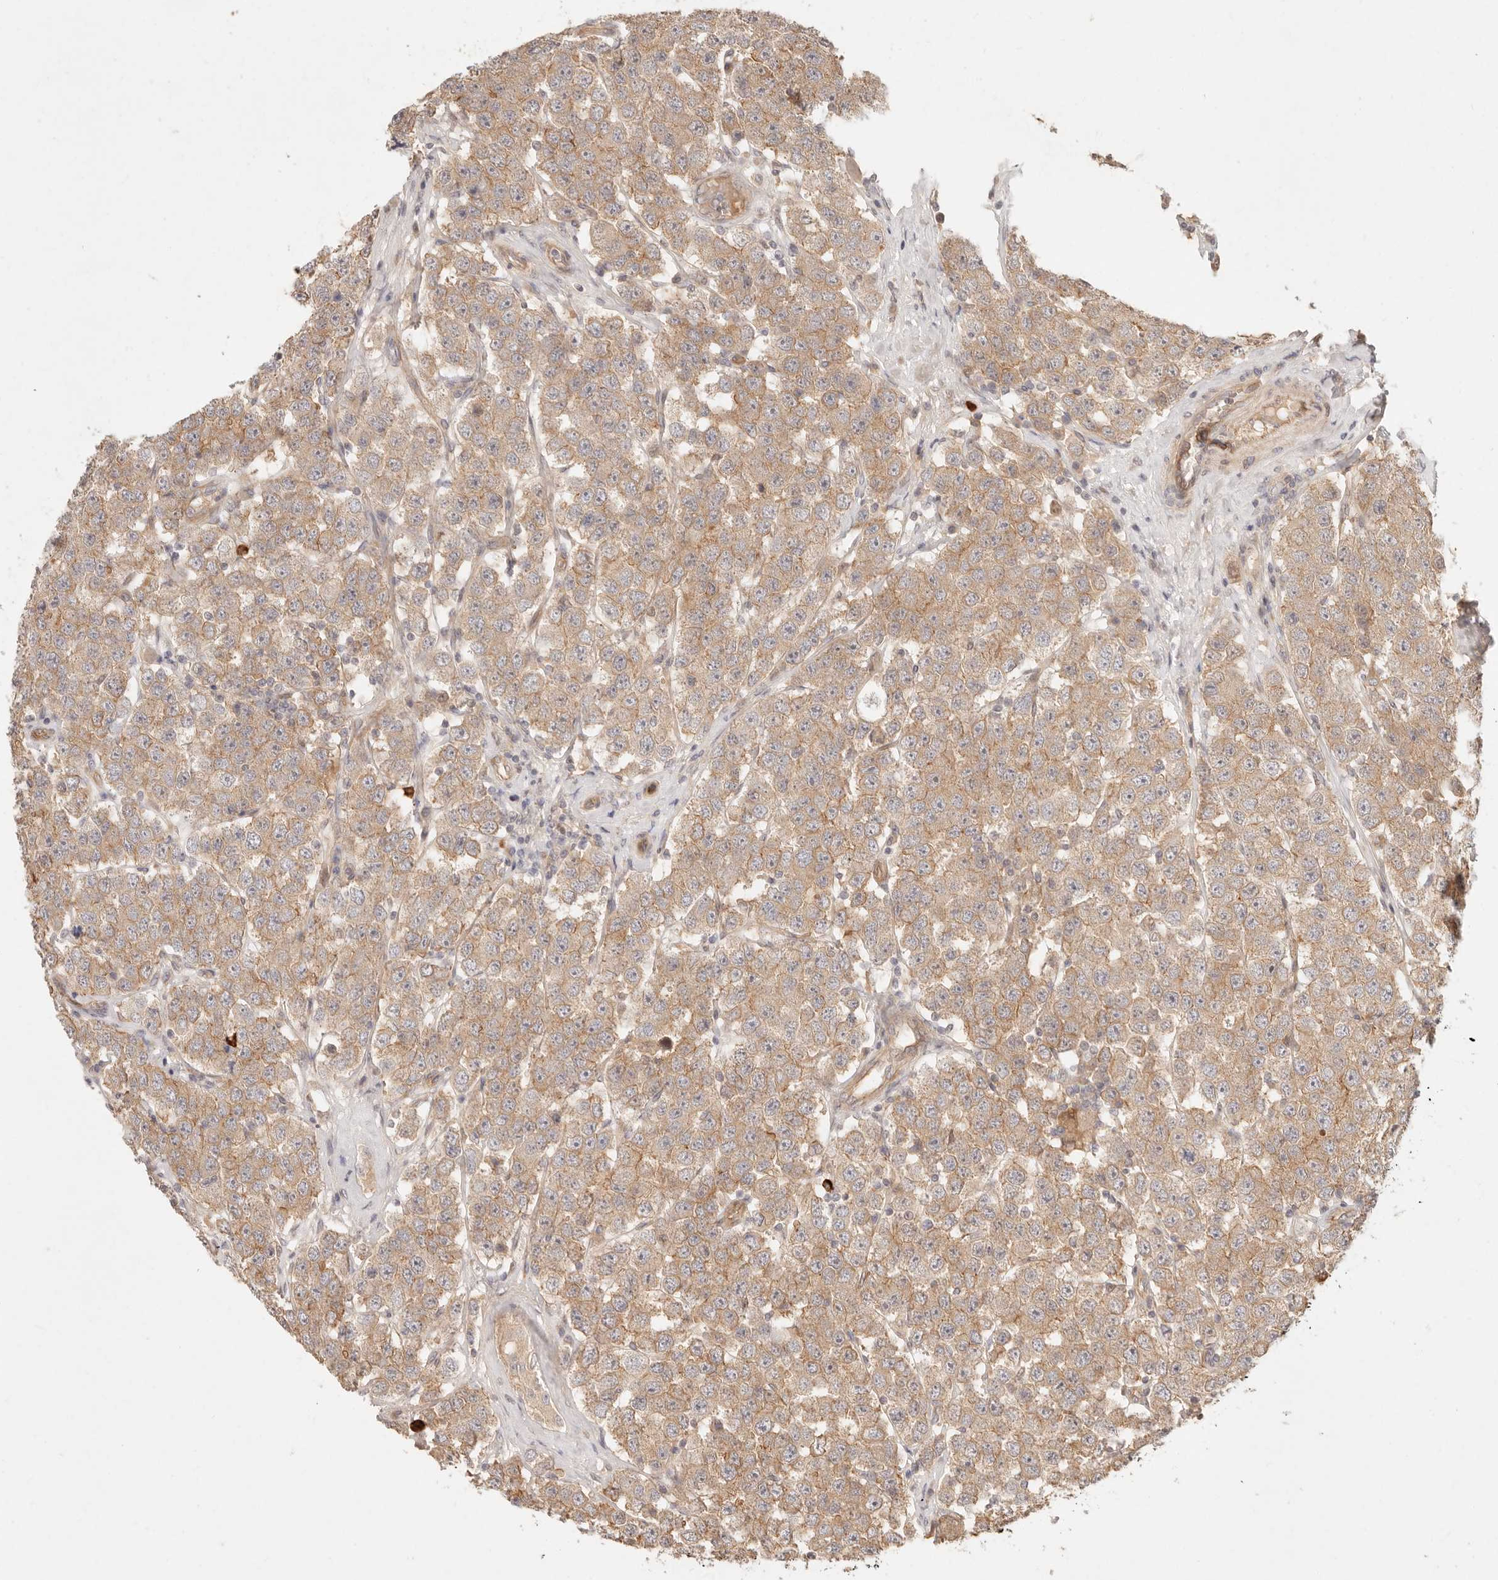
{"staining": {"intensity": "moderate", "quantity": ">75%", "location": "cytoplasmic/membranous"}, "tissue": "testis cancer", "cell_type": "Tumor cells", "image_type": "cancer", "snomed": [{"axis": "morphology", "description": "Seminoma, NOS"}, {"axis": "topography", "description": "Testis"}], "caption": "Tumor cells exhibit medium levels of moderate cytoplasmic/membranous positivity in about >75% of cells in testis cancer.", "gene": "PPP1R3B", "patient": {"sex": "male", "age": 28}}